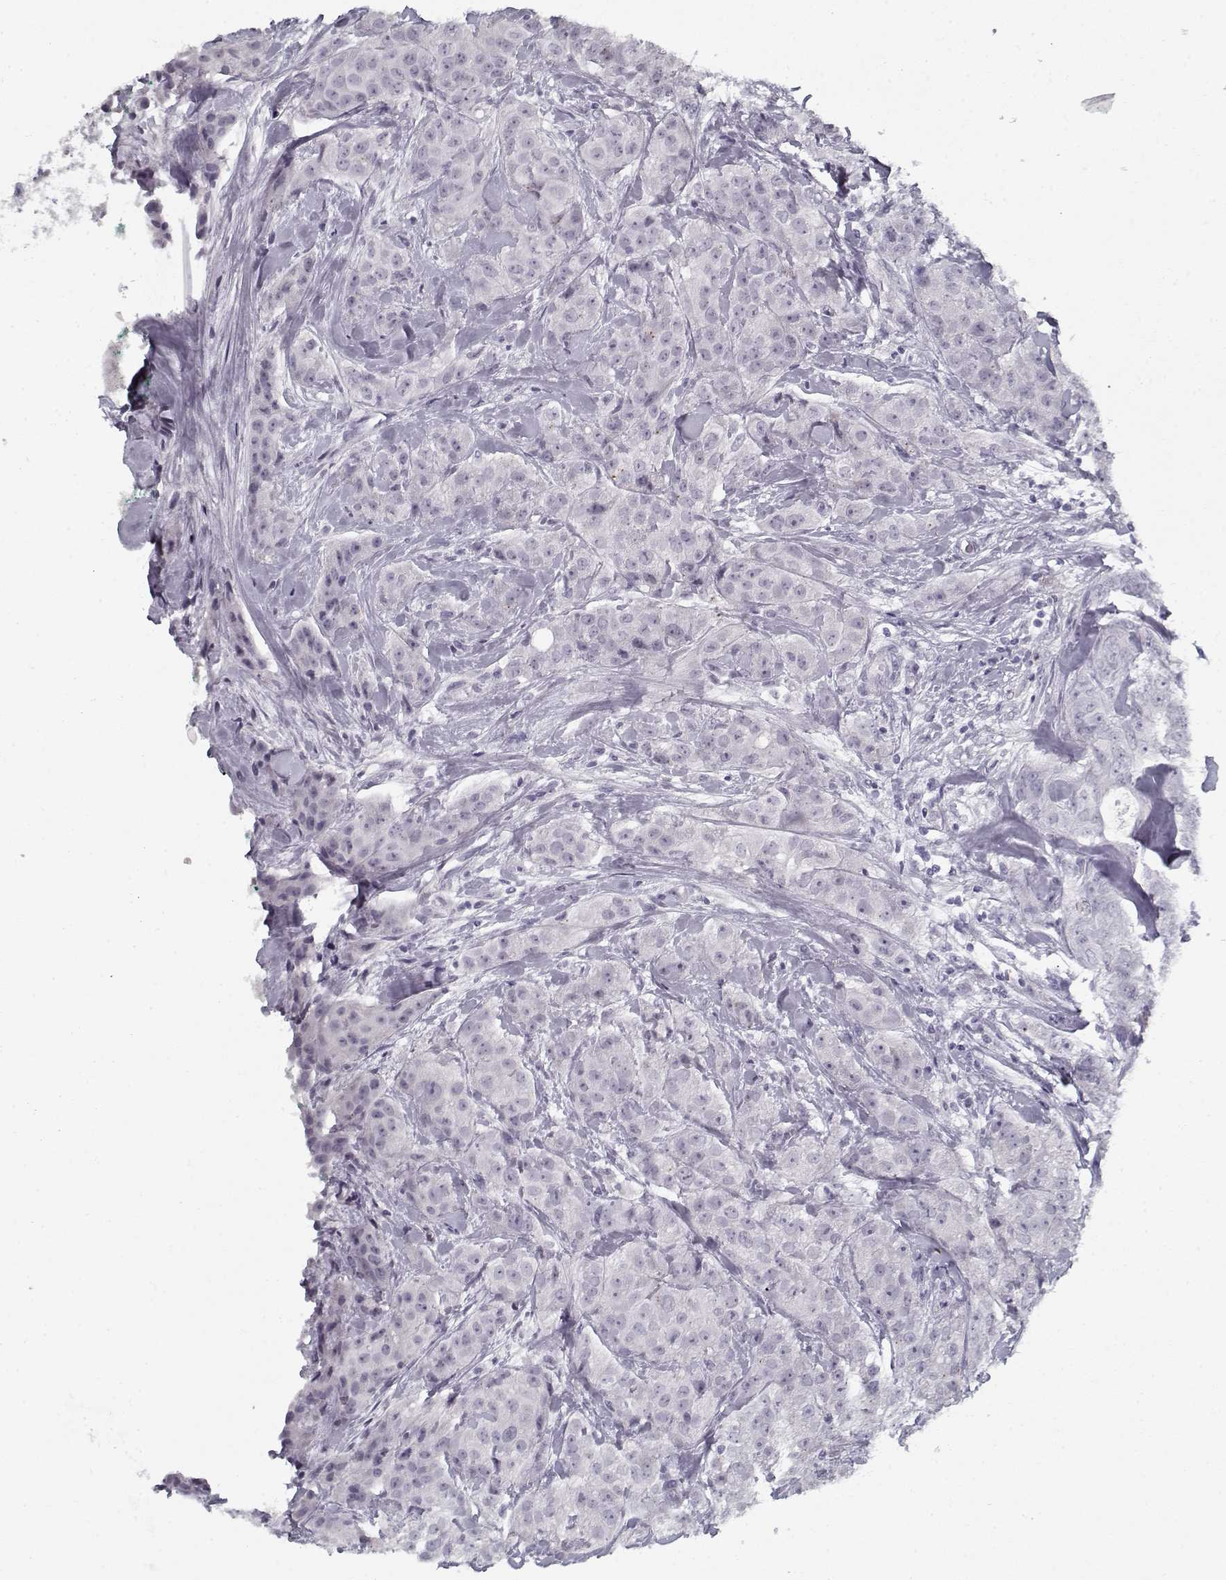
{"staining": {"intensity": "negative", "quantity": "none", "location": "none"}, "tissue": "breast cancer", "cell_type": "Tumor cells", "image_type": "cancer", "snomed": [{"axis": "morphology", "description": "Duct carcinoma"}, {"axis": "topography", "description": "Breast"}], "caption": "Immunohistochemical staining of infiltrating ductal carcinoma (breast) shows no significant staining in tumor cells.", "gene": "SPACA9", "patient": {"sex": "female", "age": 43}}